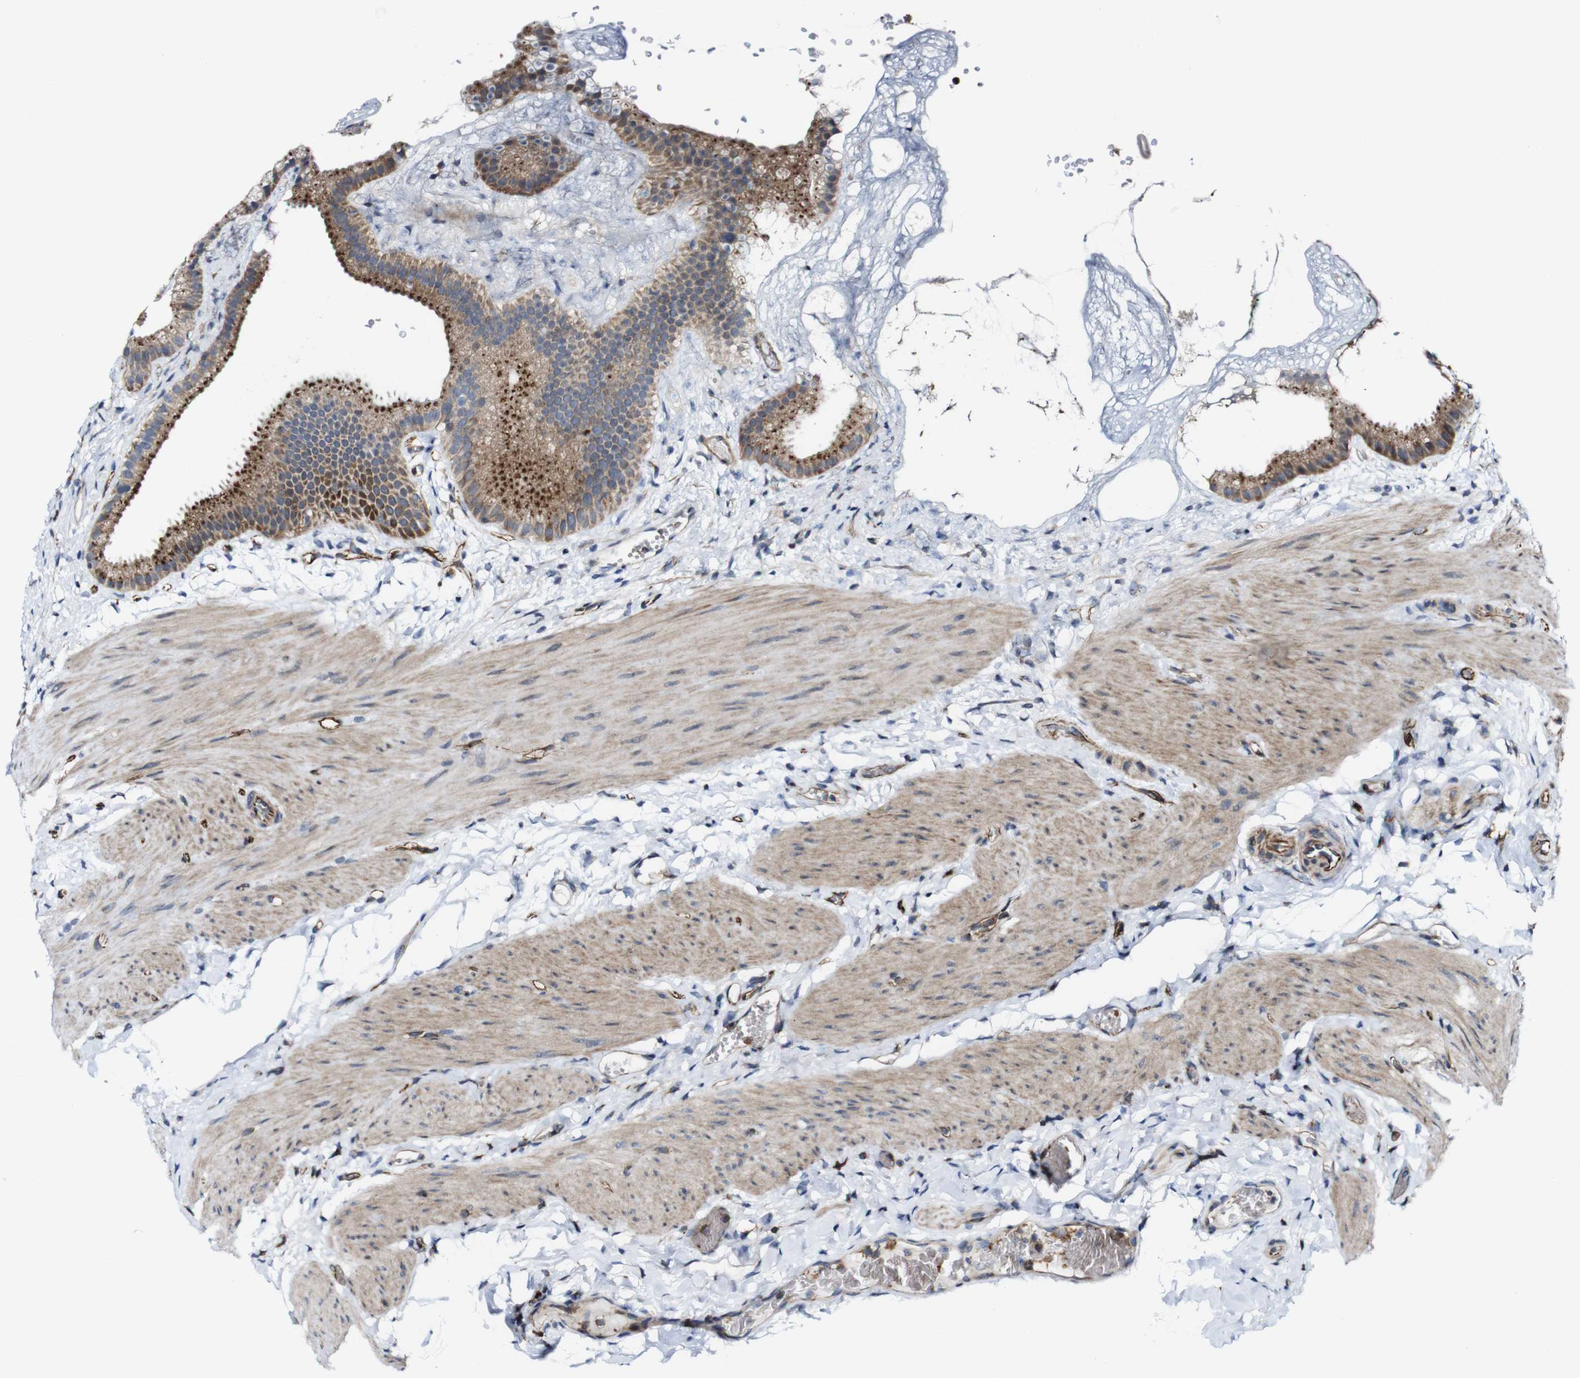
{"staining": {"intensity": "strong", "quantity": "25%-75%", "location": "cytoplasmic/membranous"}, "tissue": "gallbladder", "cell_type": "Glandular cells", "image_type": "normal", "snomed": [{"axis": "morphology", "description": "Normal tissue, NOS"}, {"axis": "topography", "description": "Gallbladder"}], "caption": "IHC of normal human gallbladder shows high levels of strong cytoplasmic/membranous positivity in approximately 25%-75% of glandular cells. Immunohistochemistry stains the protein in brown and the nuclei are stained blue.", "gene": "JAK2", "patient": {"sex": "female", "age": 64}}